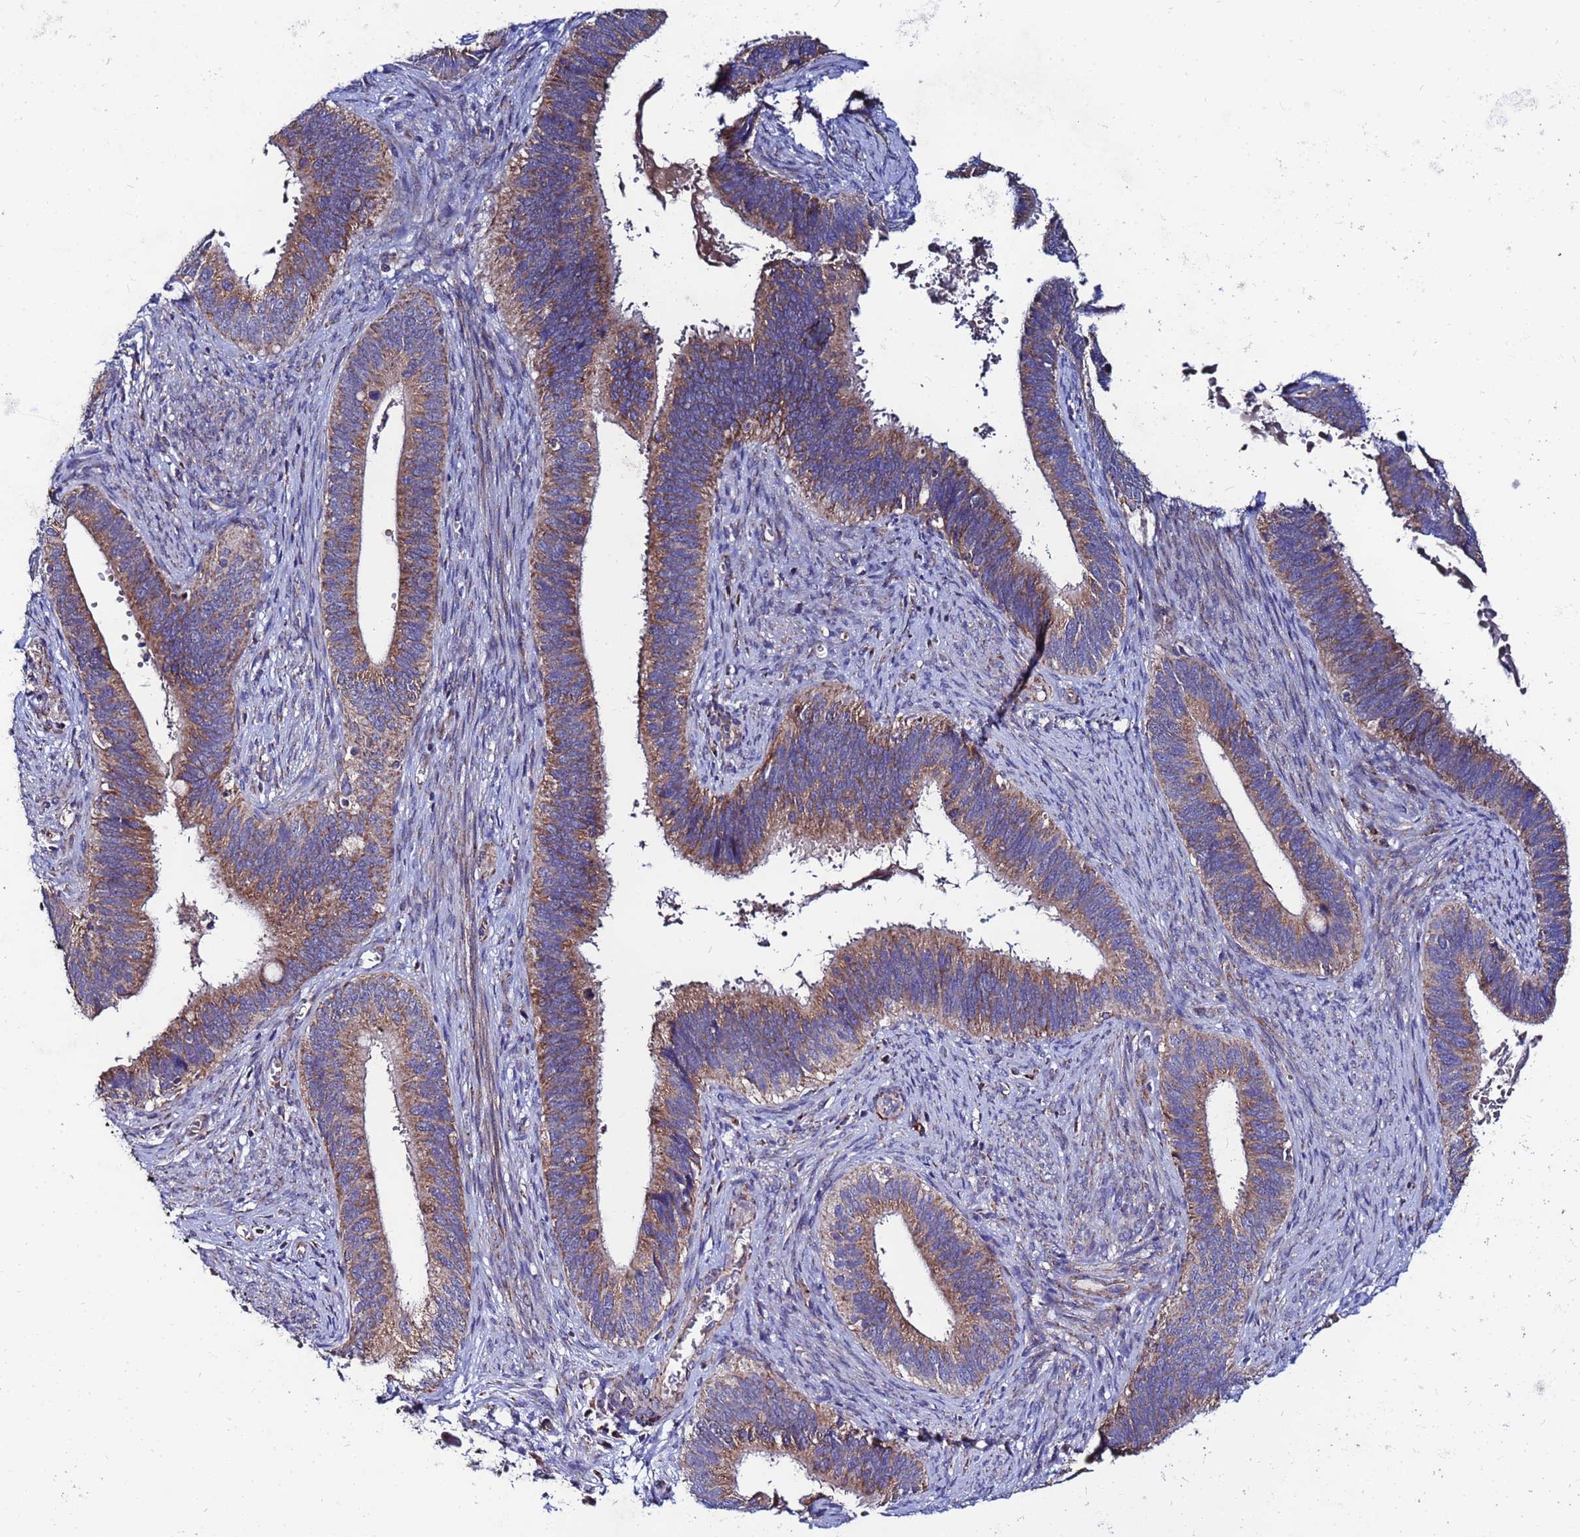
{"staining": {"intensity": "moderate", "quantity": ">75%", "location": "cytoplasmic/membranous"}, "tissue": "cervical cancer", "cell_type": "Tumor cells", "image_type": "cancer", "snomed": [{"axis": "morphology", "description": "Adenocarcinoma, NOS"}, {"axis": "topography", "description": "Cervix"}], "caption": "Human cervical cancer stained for a protein (brown) demonstrates moderate cytoplasmic/membranous positive expression in approximately >75% of tumor cells.", "gene": "FAHD2A", "patient": {"sex": "female", "age": 42}}